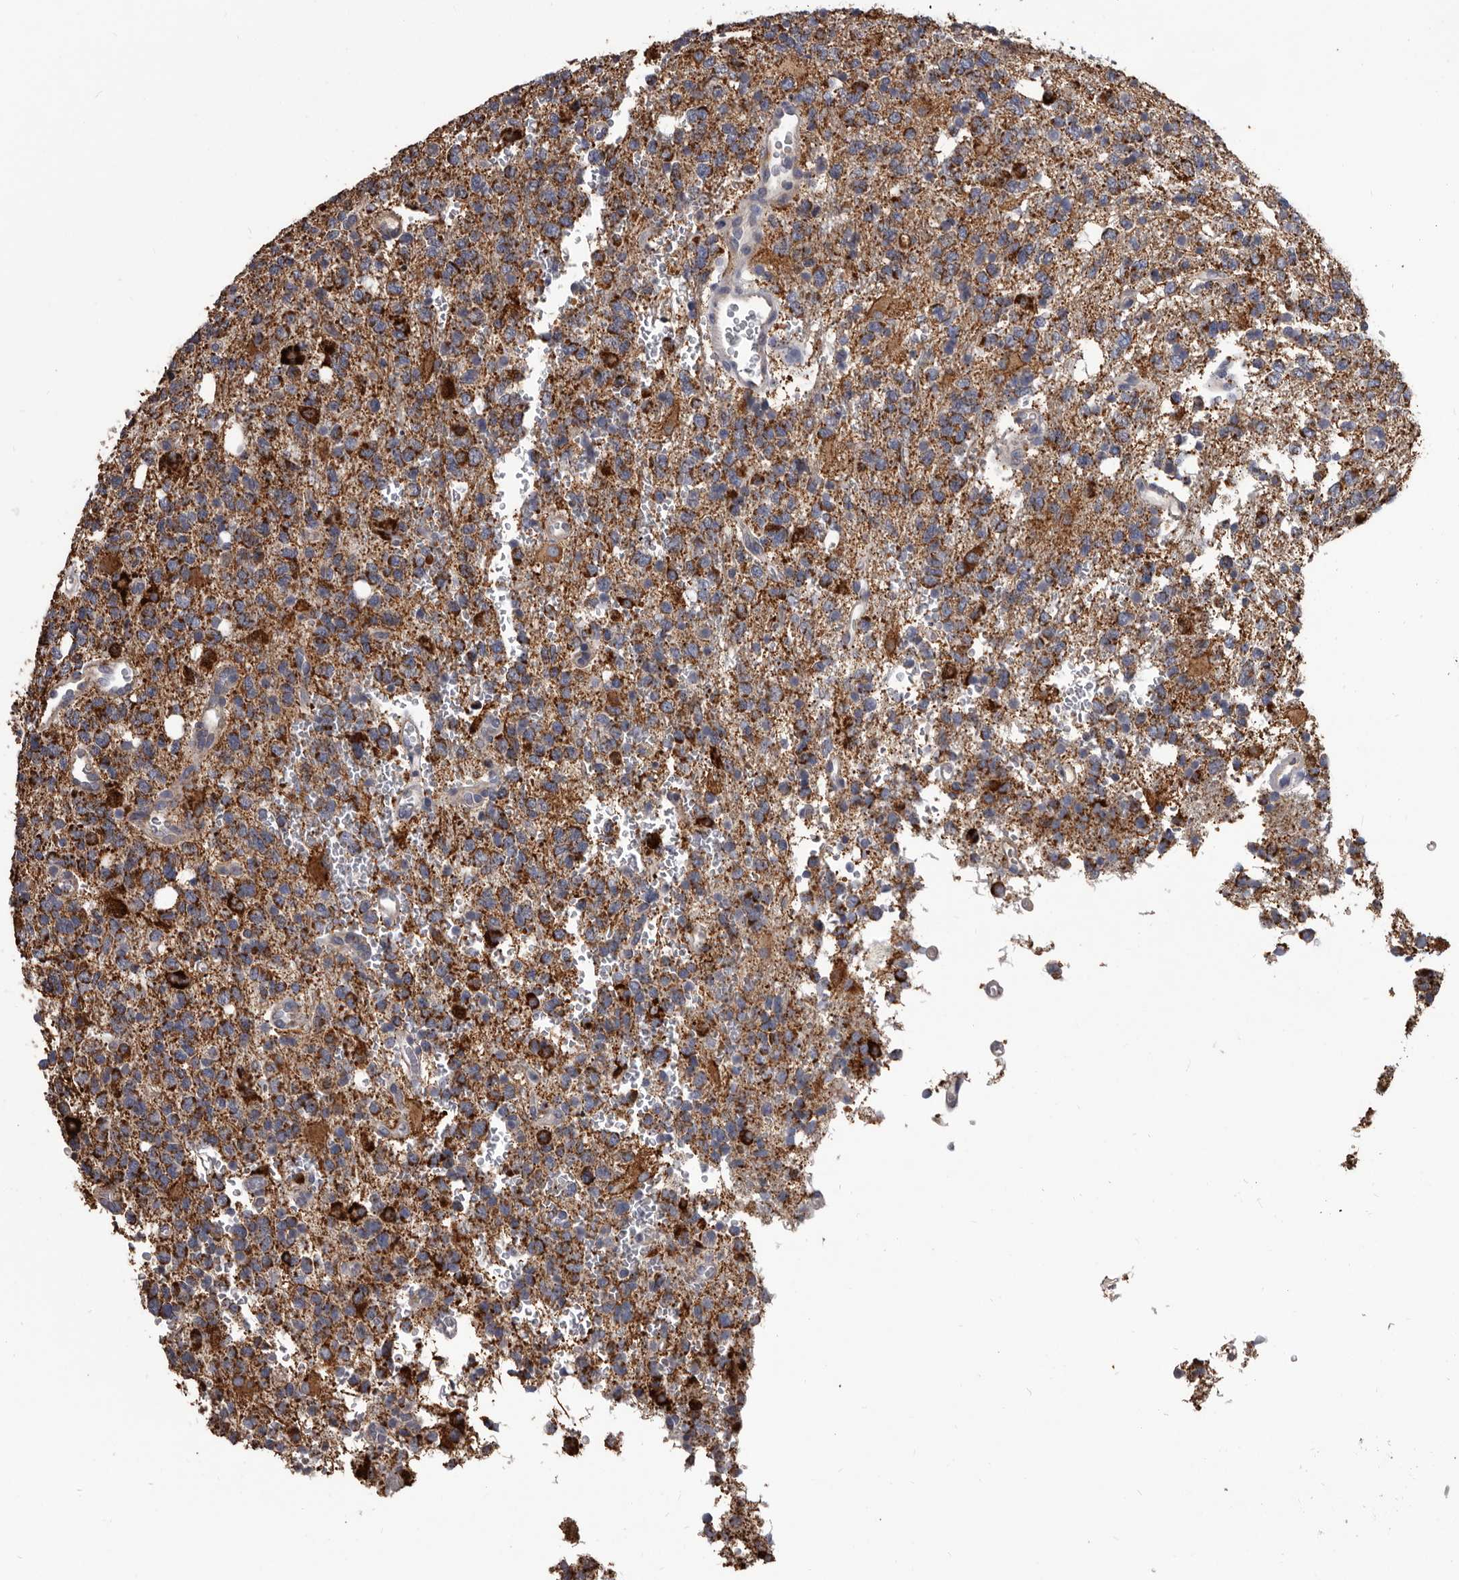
{"staining": {"intensity": "moderate", "quantity": "25%-75%", "location": "cytoplasmic/membranous"}, "tissue": "glioma", "cell_type": "Tumor cells", "image_type": "cancer", "snomed": [{"axis": "morphology", "description": "Glioma, malignant, High grade"}, {"axis": "topography", "description": "Brain"}], "caption": "Brown immunohistochemical staining in human malignant glioma (high-grade) reveals moderate cytoplasmic/membranous expression in approximately 25%-75% of tumor cells. (brown staining indicates protein expression, while blue staining denotes nuclei).", "gene": "ALDH5A1", "patient": {"sex": "female", "age": 62}}